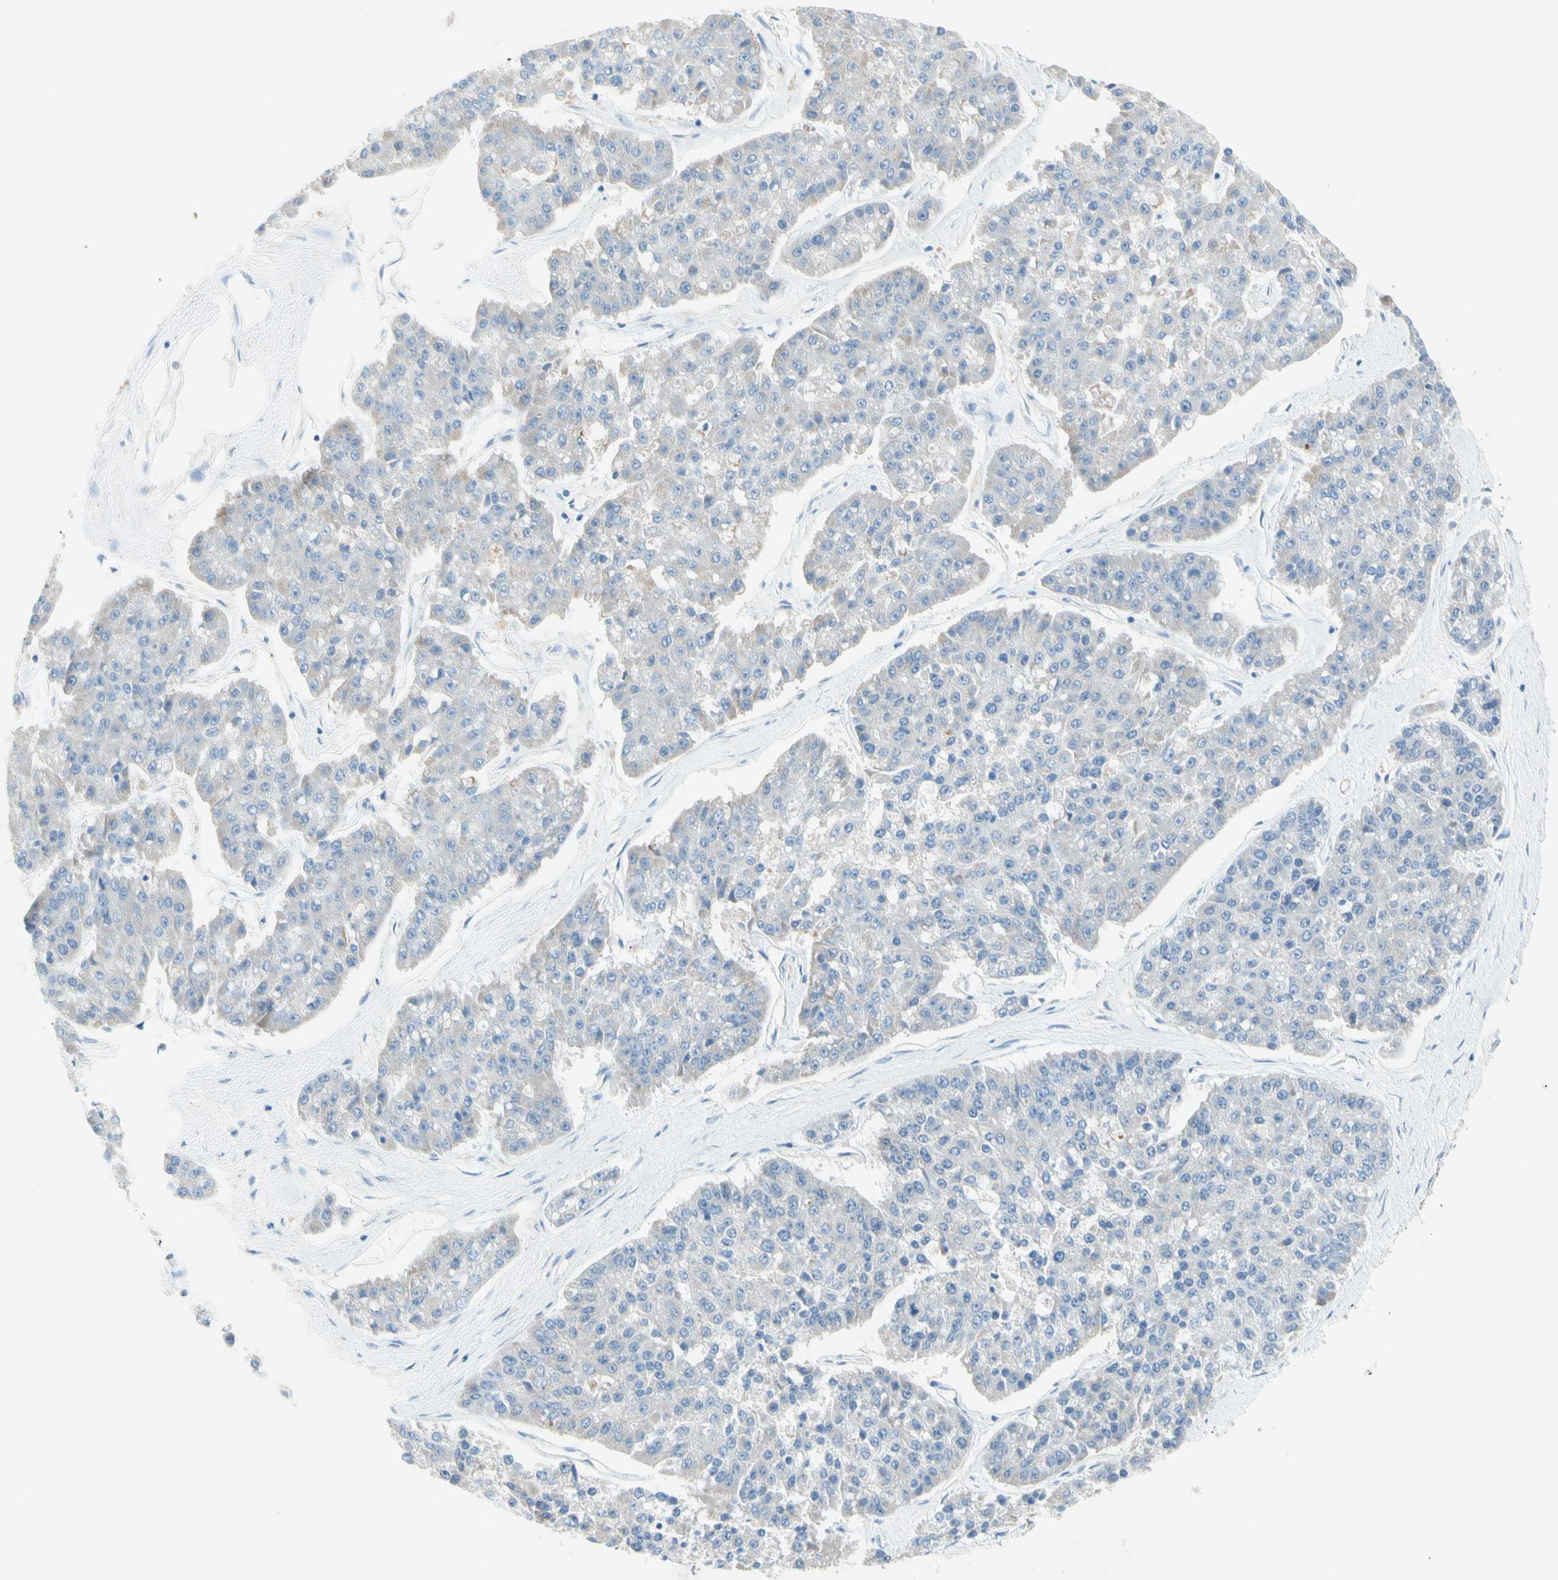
{"staining": {"intensity": "weak", "quantity": "25%-75%", "location": "cytoplasmic/membranous"}, "tissue": "pancreatic cancer", "cell_type": "Tumor cells", "image_type": "cancer", "snomed": [{"axis": "morphology", "description": "Adenocarcinoma, NOS"}, {"axis": "topography", "description": "Pancreas"}], "caption": "Weak cytoplasmic/membranous positivity is appreciated in about 25%-75% of tumor cells in pancreatic adenocarcinoma.", "gene": "MFF", "patient": {"sex": "male", "age": 50}}